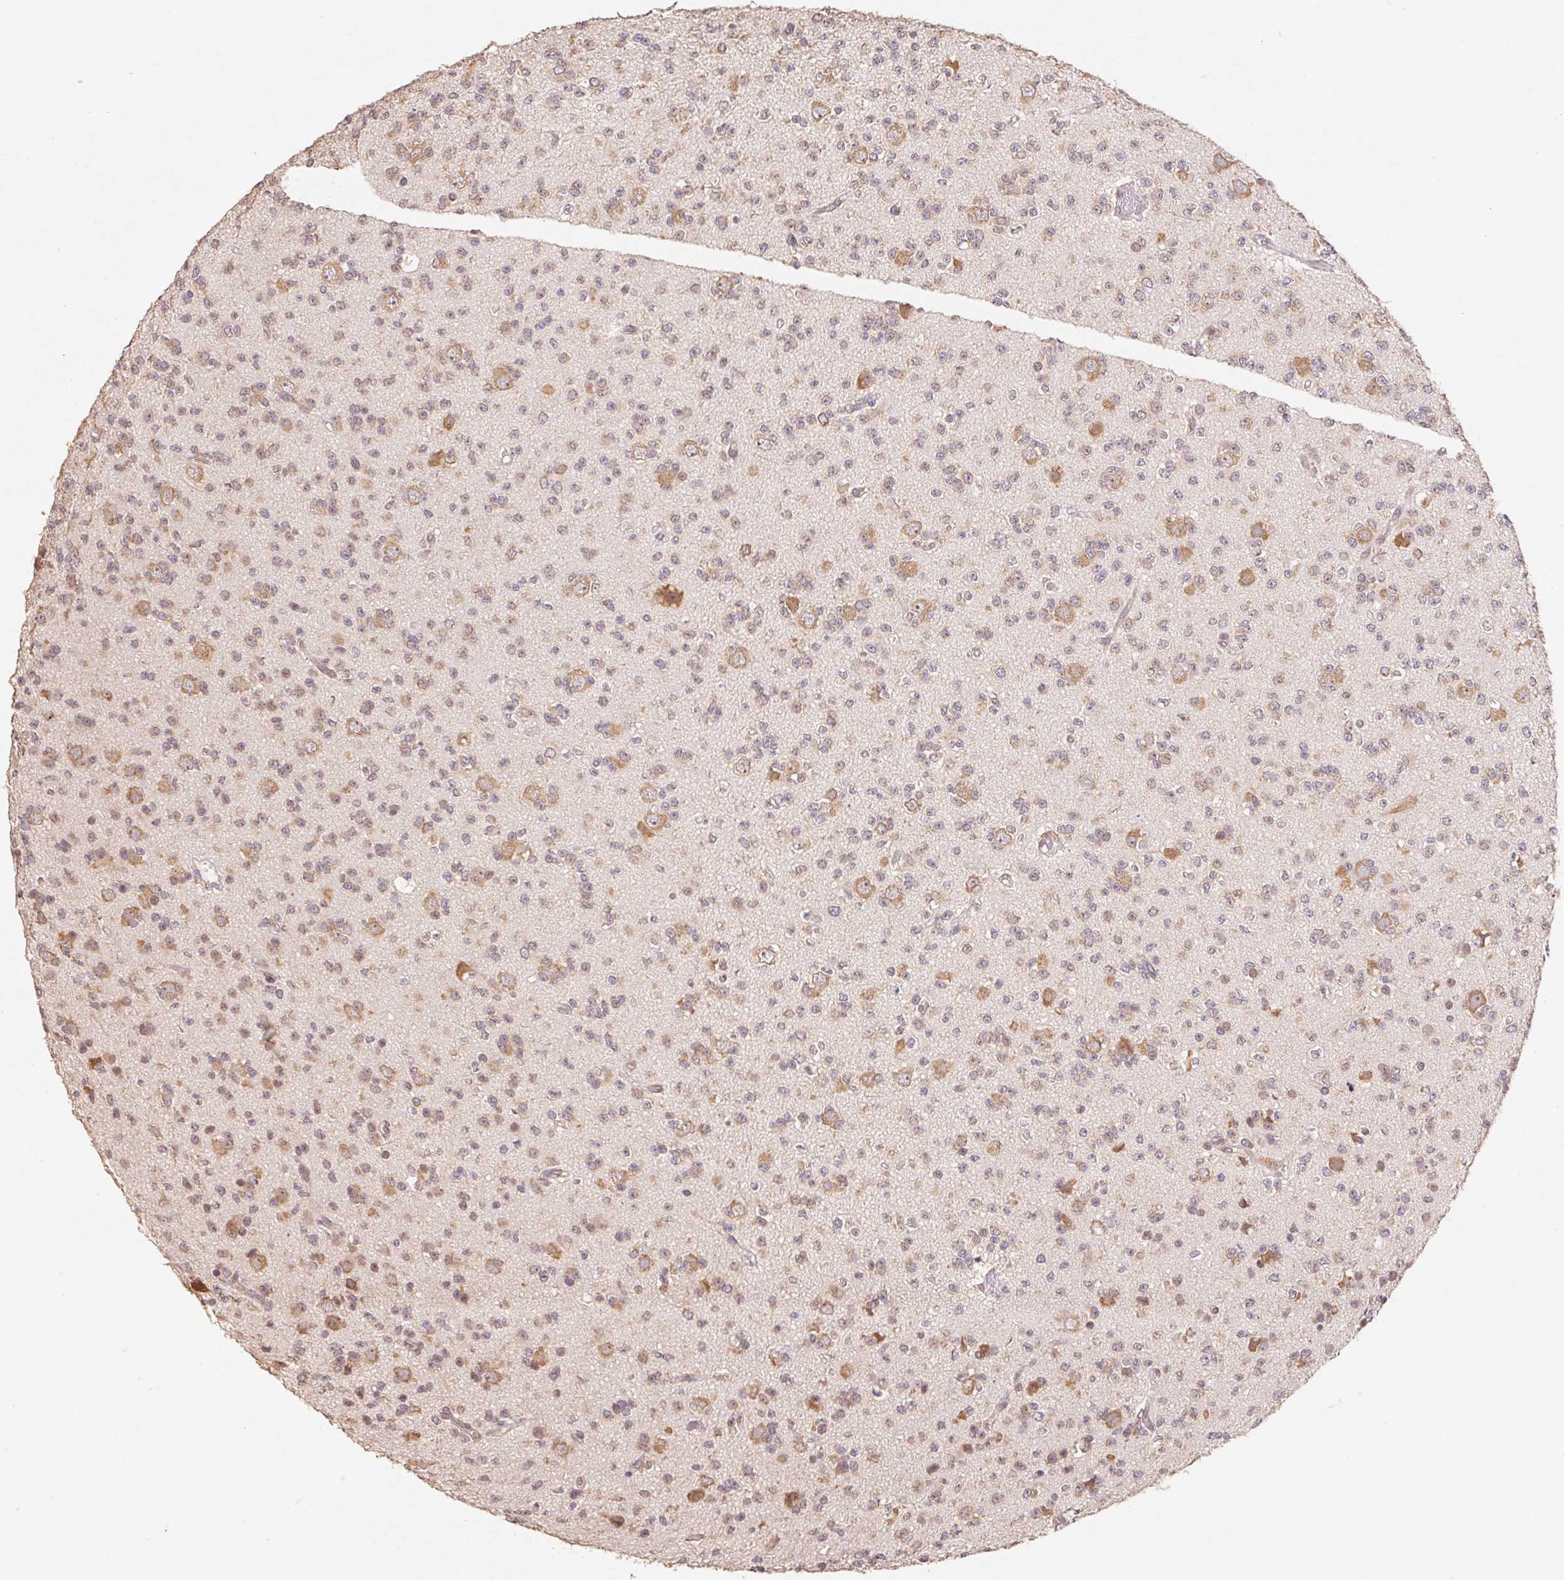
{"staining": {"intensity": "moderate", "quantity": "25%-75%", "location": "cytoplasmic/membranous"}, "tissue": "glioma", "cell_type": "Tumor cells", "image_type": "cancer", "snomed": [{"axis": "morphology", "description": "Glioma, malignant, High grade"}, {"axis": "topography", "description": "Brain"}], "caption": "This is a micrograph of immunohistochemistry (IHC) staining of malignant glioma (high-grade), which shows moderate expression in the cytoplasmic/membranous of tumor cells.", "gene": "RPL27A", "patient": {"sex": "male", "age": 36}}